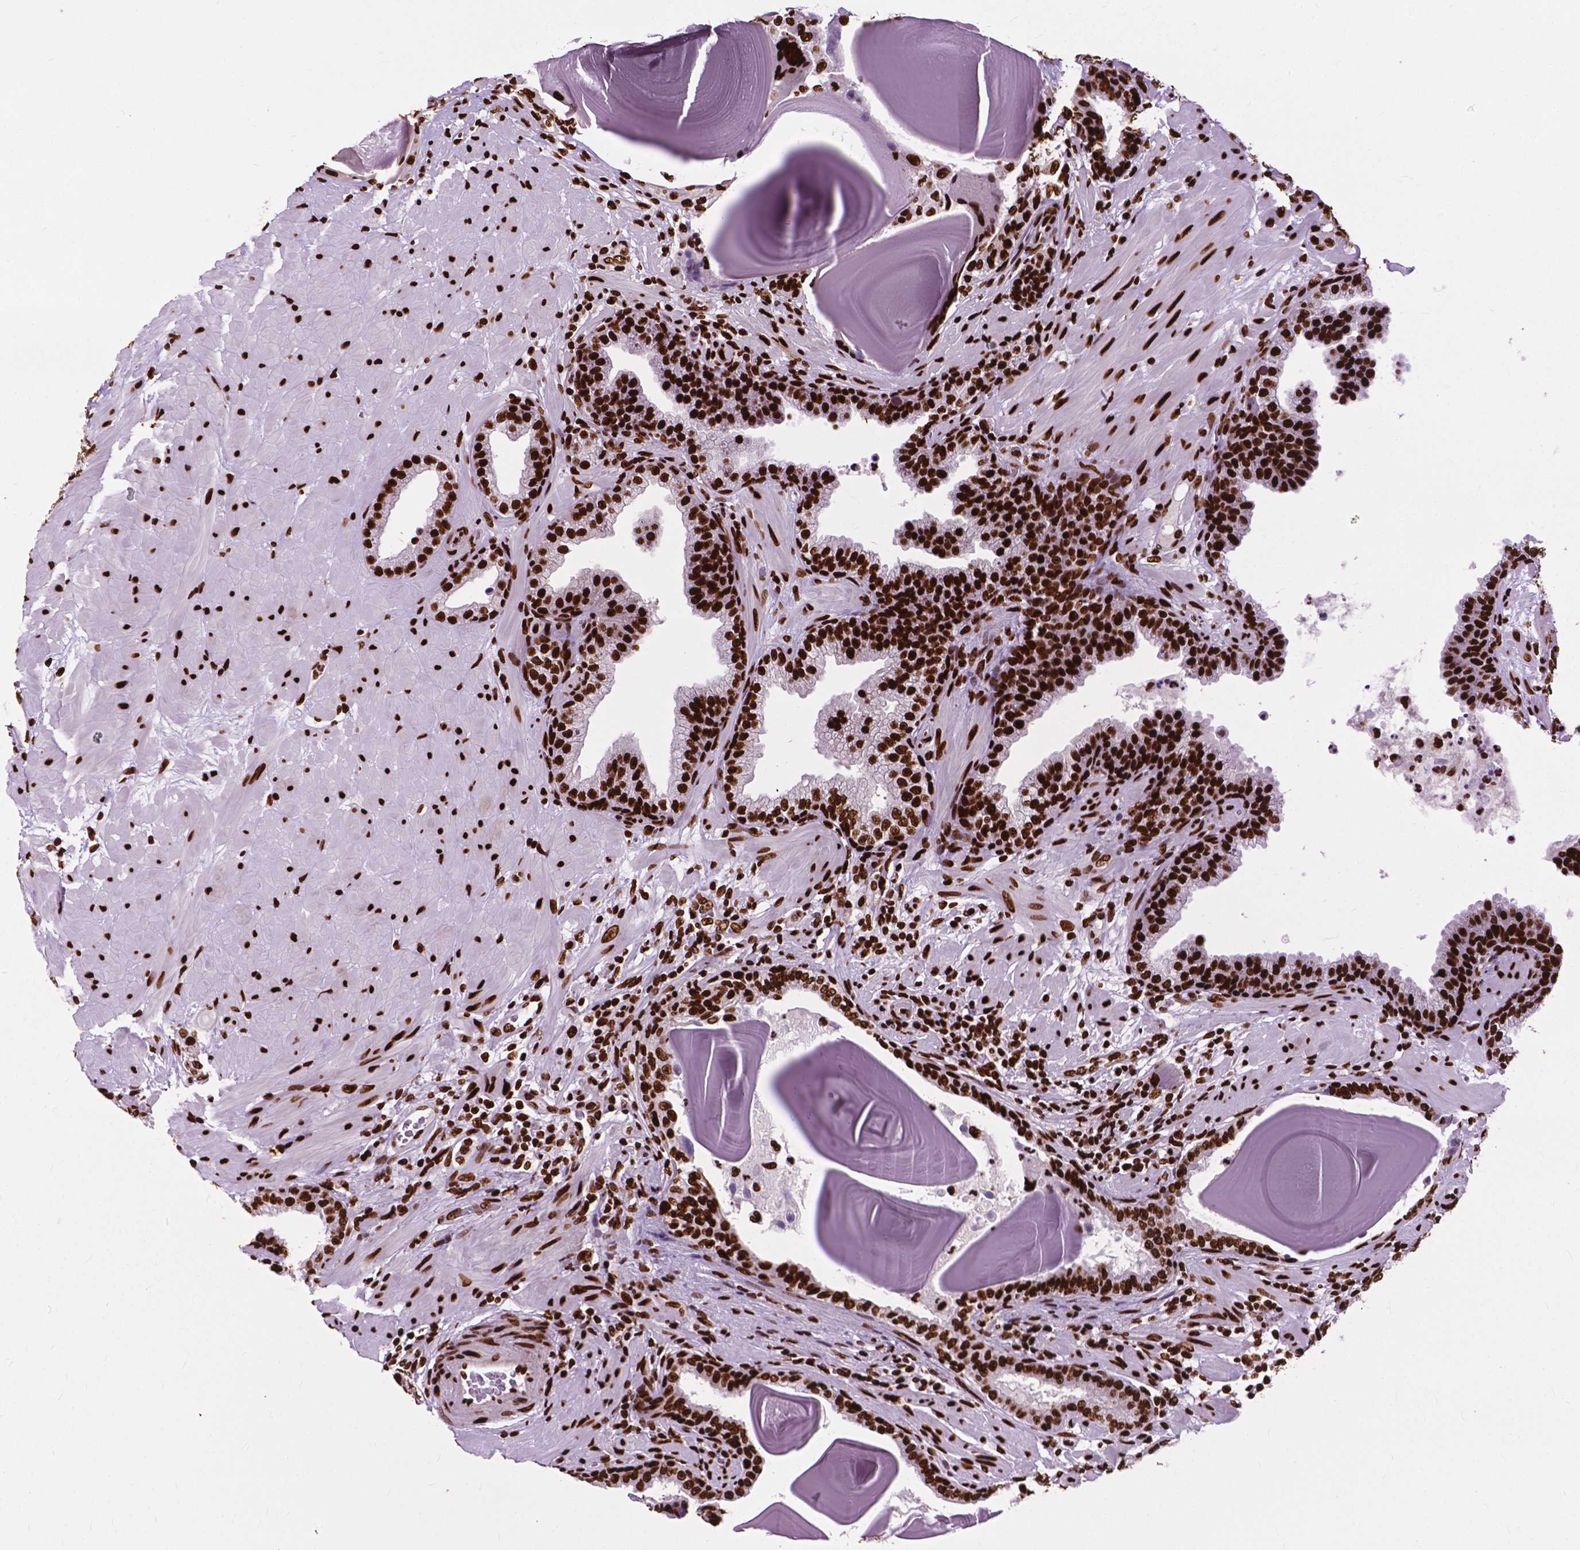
{"staining": {"intensity": "strong", "quantity": ">75%", "location": "nuclear"}, "tissue": "prostate cancer", "cell_type": "Tumor cells", "image_type": "cancer", "snomed": [{"axis": "morphology", "description": "Adenocarcinoma, Low grade"}, {"axis": "topography", "description": "Prostate"}], "caption": "Approximately >75% of tumor cells in prostate cancer display strong nuclear protein expression as visualized by brown immunohistochemical staining.", "gene": "SMIM5", "patient": {"sex": "male", "age": 57}}